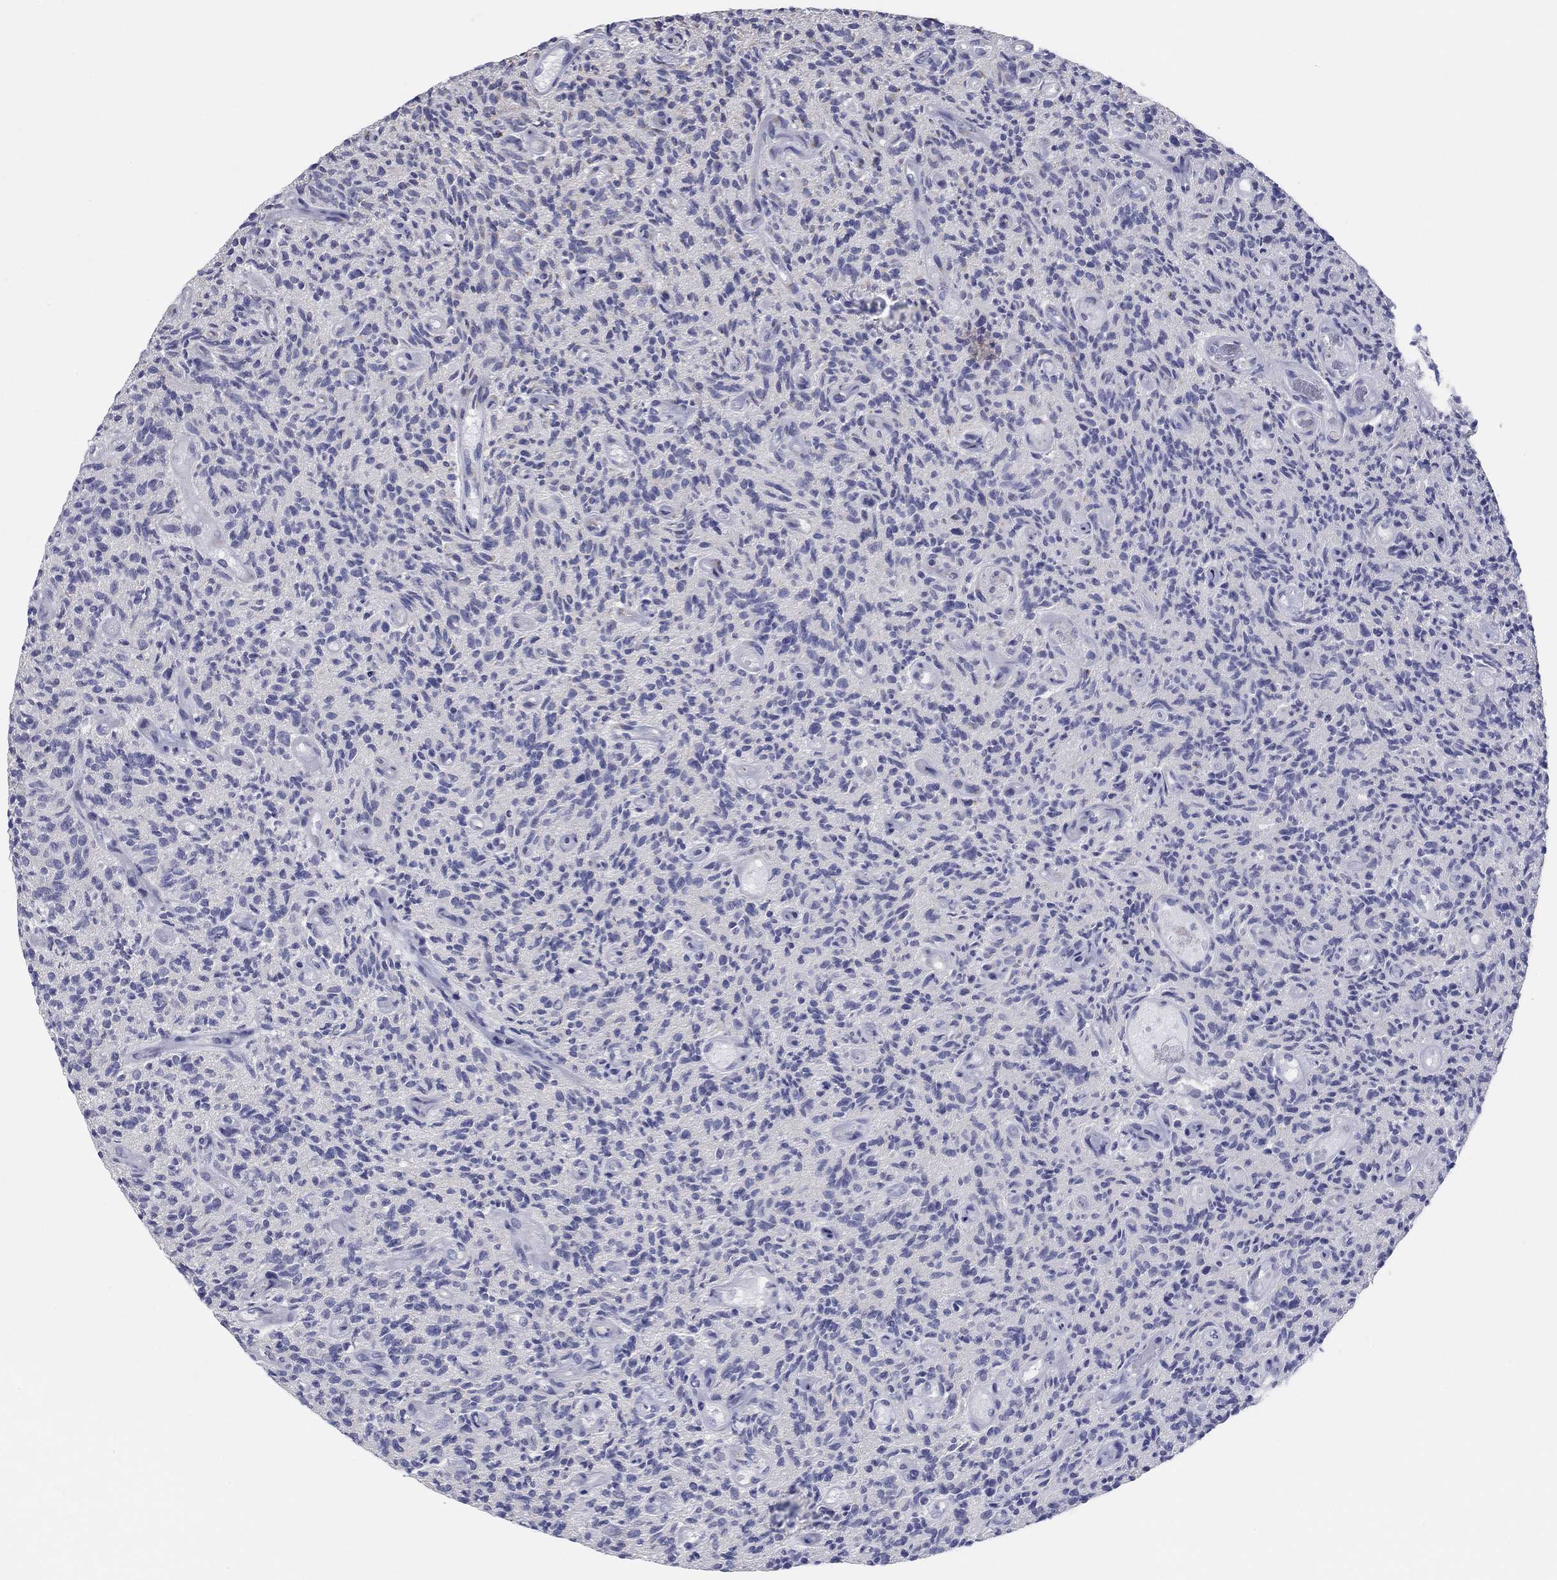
{"staining": {"intensity": "negative", "quantity": "none", "location": "none"}, "tissue": "glioma", "cell_type": "Tumor cells", "image_type": "cancer", "snomed": [{"axis": "morphology", "description": "Glioma, malignant, High grade"}, {"axis": "topography", "description": "Brain"}], "caption": "Human malignant glioma (high-grade) stained for a protein using IHC displays no staining in tumor cells.", "gene": "LRRC4C", "patient": {"sex": "male", "age": 64}}